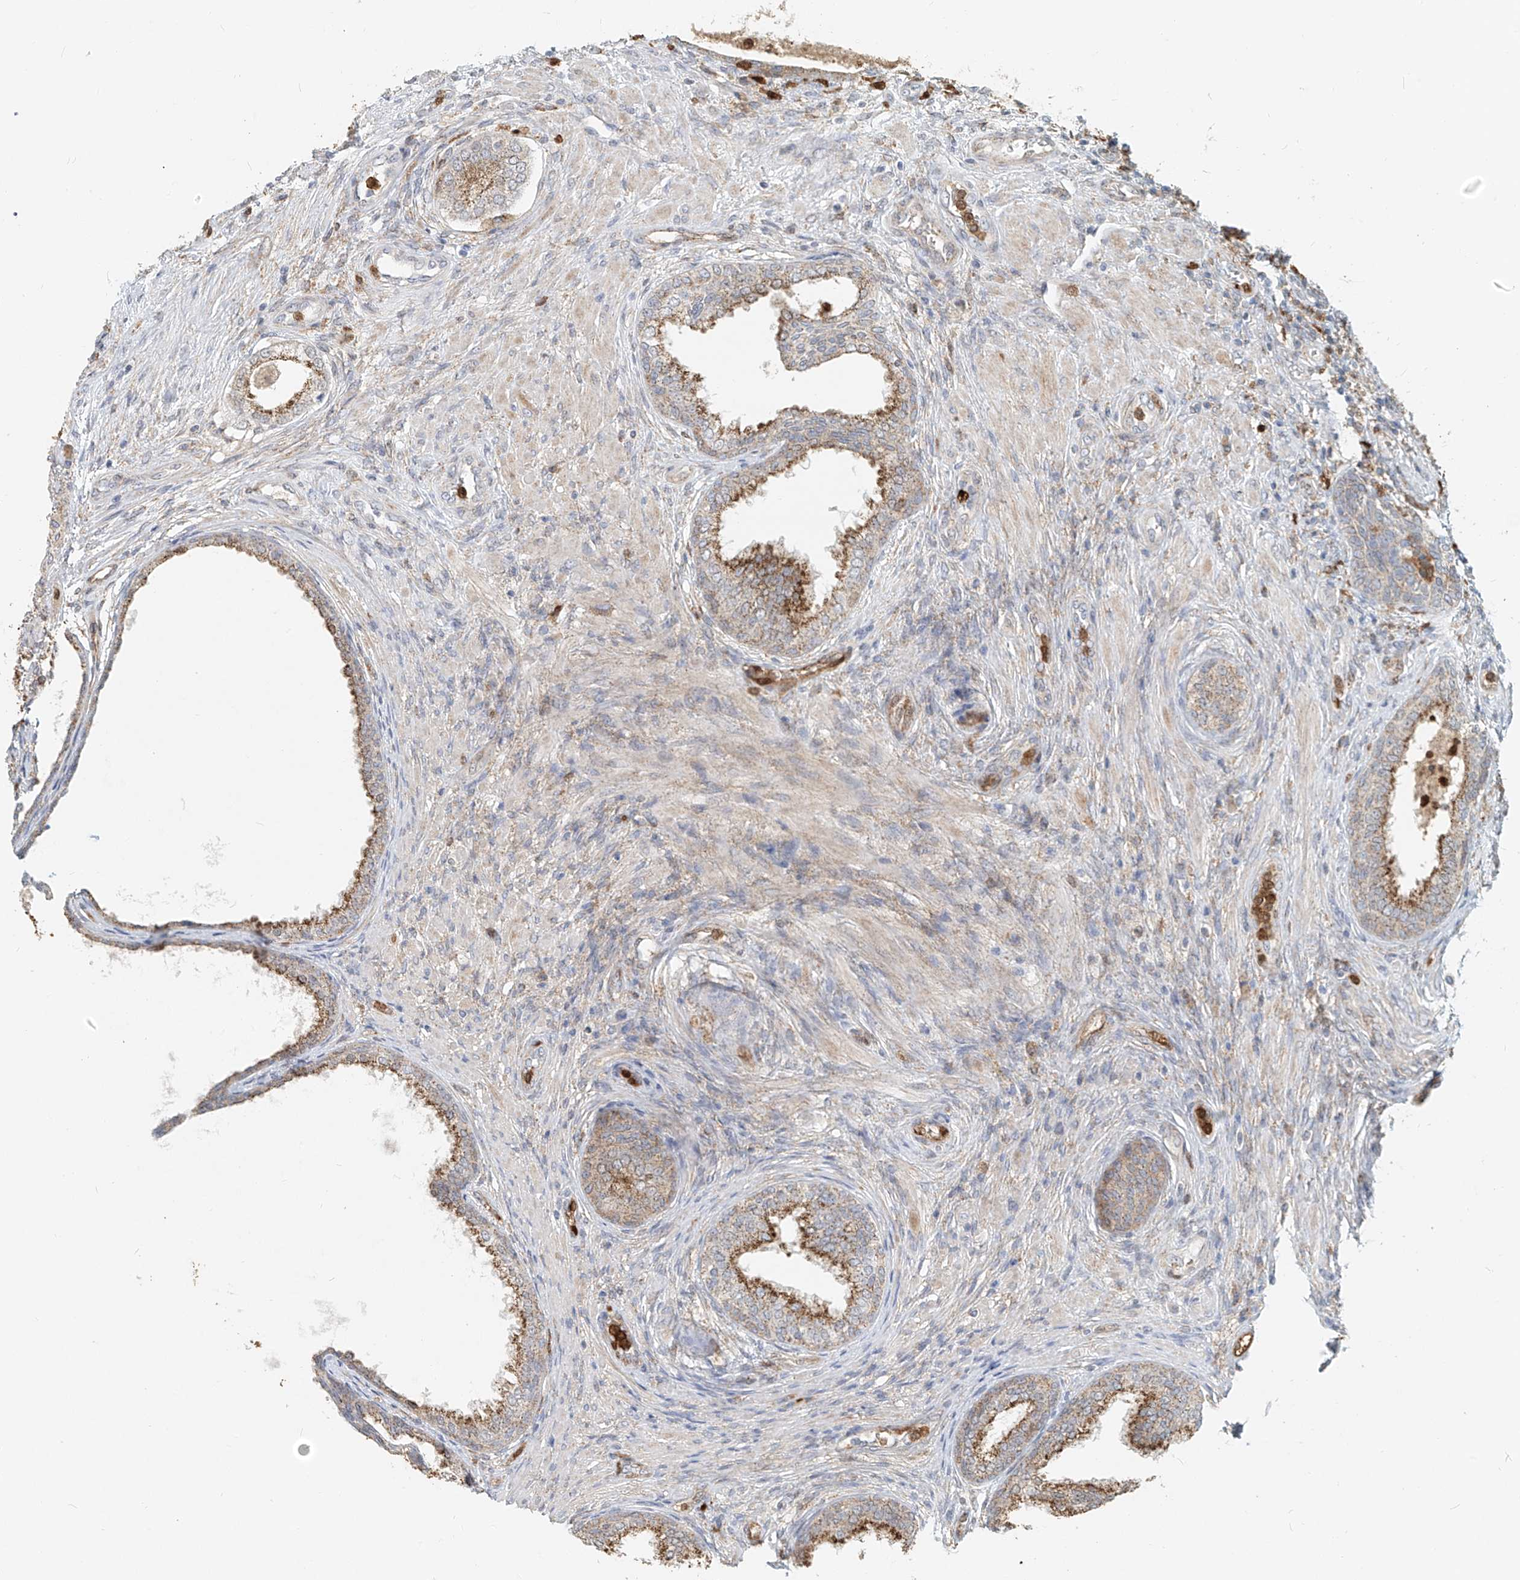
{"staining": {"intensity": "moderate", "quantity": "25%-75%", "location": "cytoplasmic/membranous"}, "tissue": "prostate", "cell_type": "Glandular cells", "image_type": "normal", "snomed": [{"axis": "morphology", "description": "Normal tissue, NOS"}, {"axis": "topography", "description": "Prostate"}], "caption": "An immunohistochemistry micrograph of unremarkable tissue is shown. Protein staining in brown highlights moderate cytoplasmic/membranous positivity in prostate within glandular cells.", "gene": "PTPRA", "patient": {"sex": "male", "age": 76}}